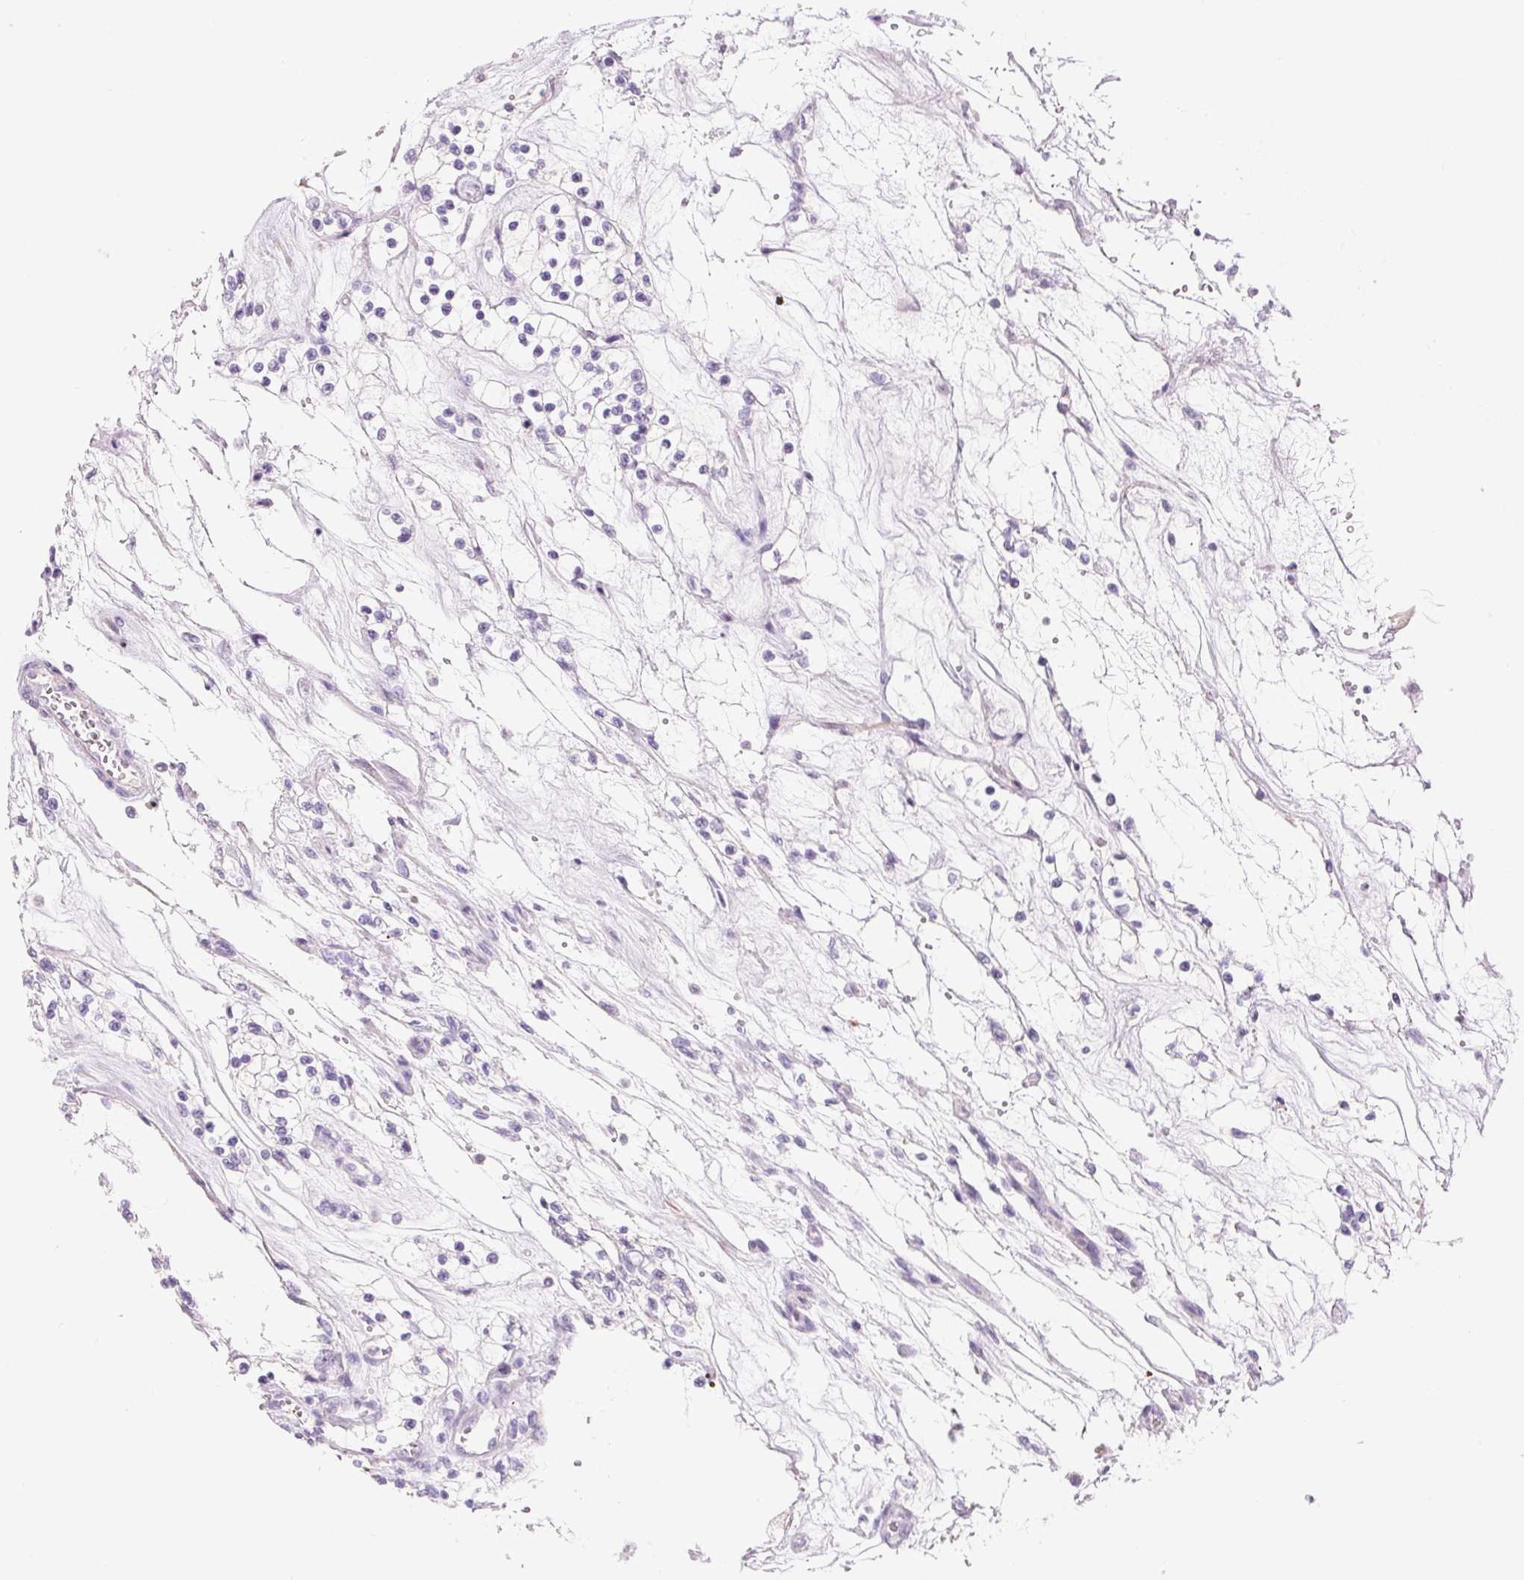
{"staining": {"intensity": "negative", "quantity": "none", "location": "none"}, "tissue": "renal cancer", "cell_type": "Tumor cells", "image_type": "cancer", "snomed": [{"axis": "morphology", "description": "Adenocarcinoma, NOS"}, {"axis": "topography", "description": "Kidney"}], "caption": "A micrograph of human renal cancer is negative for staining in tumor cells.", "gene": "KCNE2", "patient": {"sex": "female", "age": 69}}